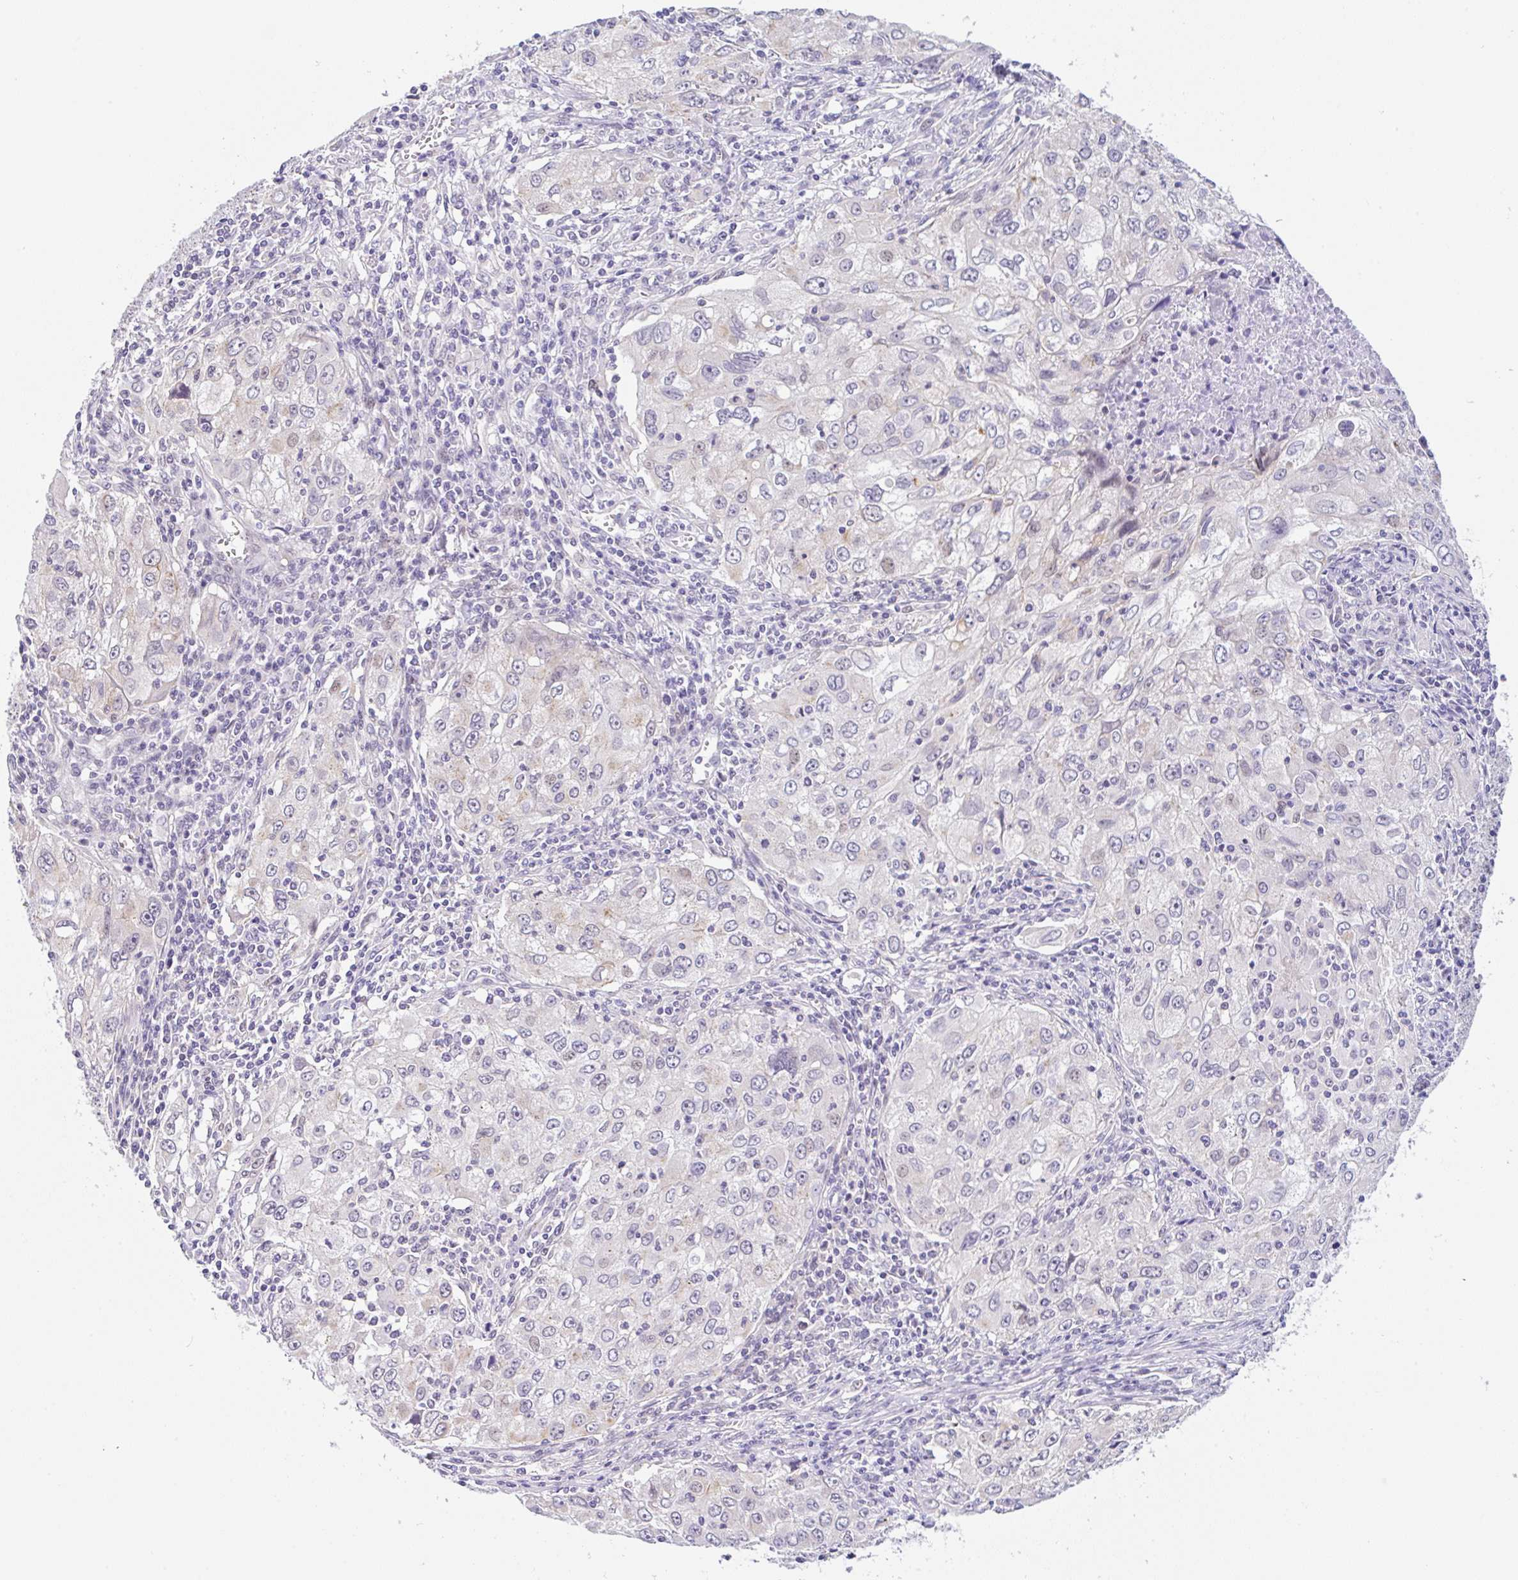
{"staining": {"intensity": "negative", "quantity": "none", "location": "none"}, "tissue": "lung cancer", "cell_type": "Tumor cells", "image_type": "cancer", "snomed": [{"axis": "morphology", "description": "Adenocarcinoma, NOS"}, {"axis": "morphology", "description": "Adenocarcinoma, metastatic, NOS"}, {"axis": "topography", "description": "Lymph node"}, {"axis": "topography", "description": "Lung"}], "caption": "IHC histopathology image of lung cancer stained for a protein (brown), which exhibits no positivity in tumor cells.", "gene": "CGNL1", "patient": {"sex": "female", "age": 42}}